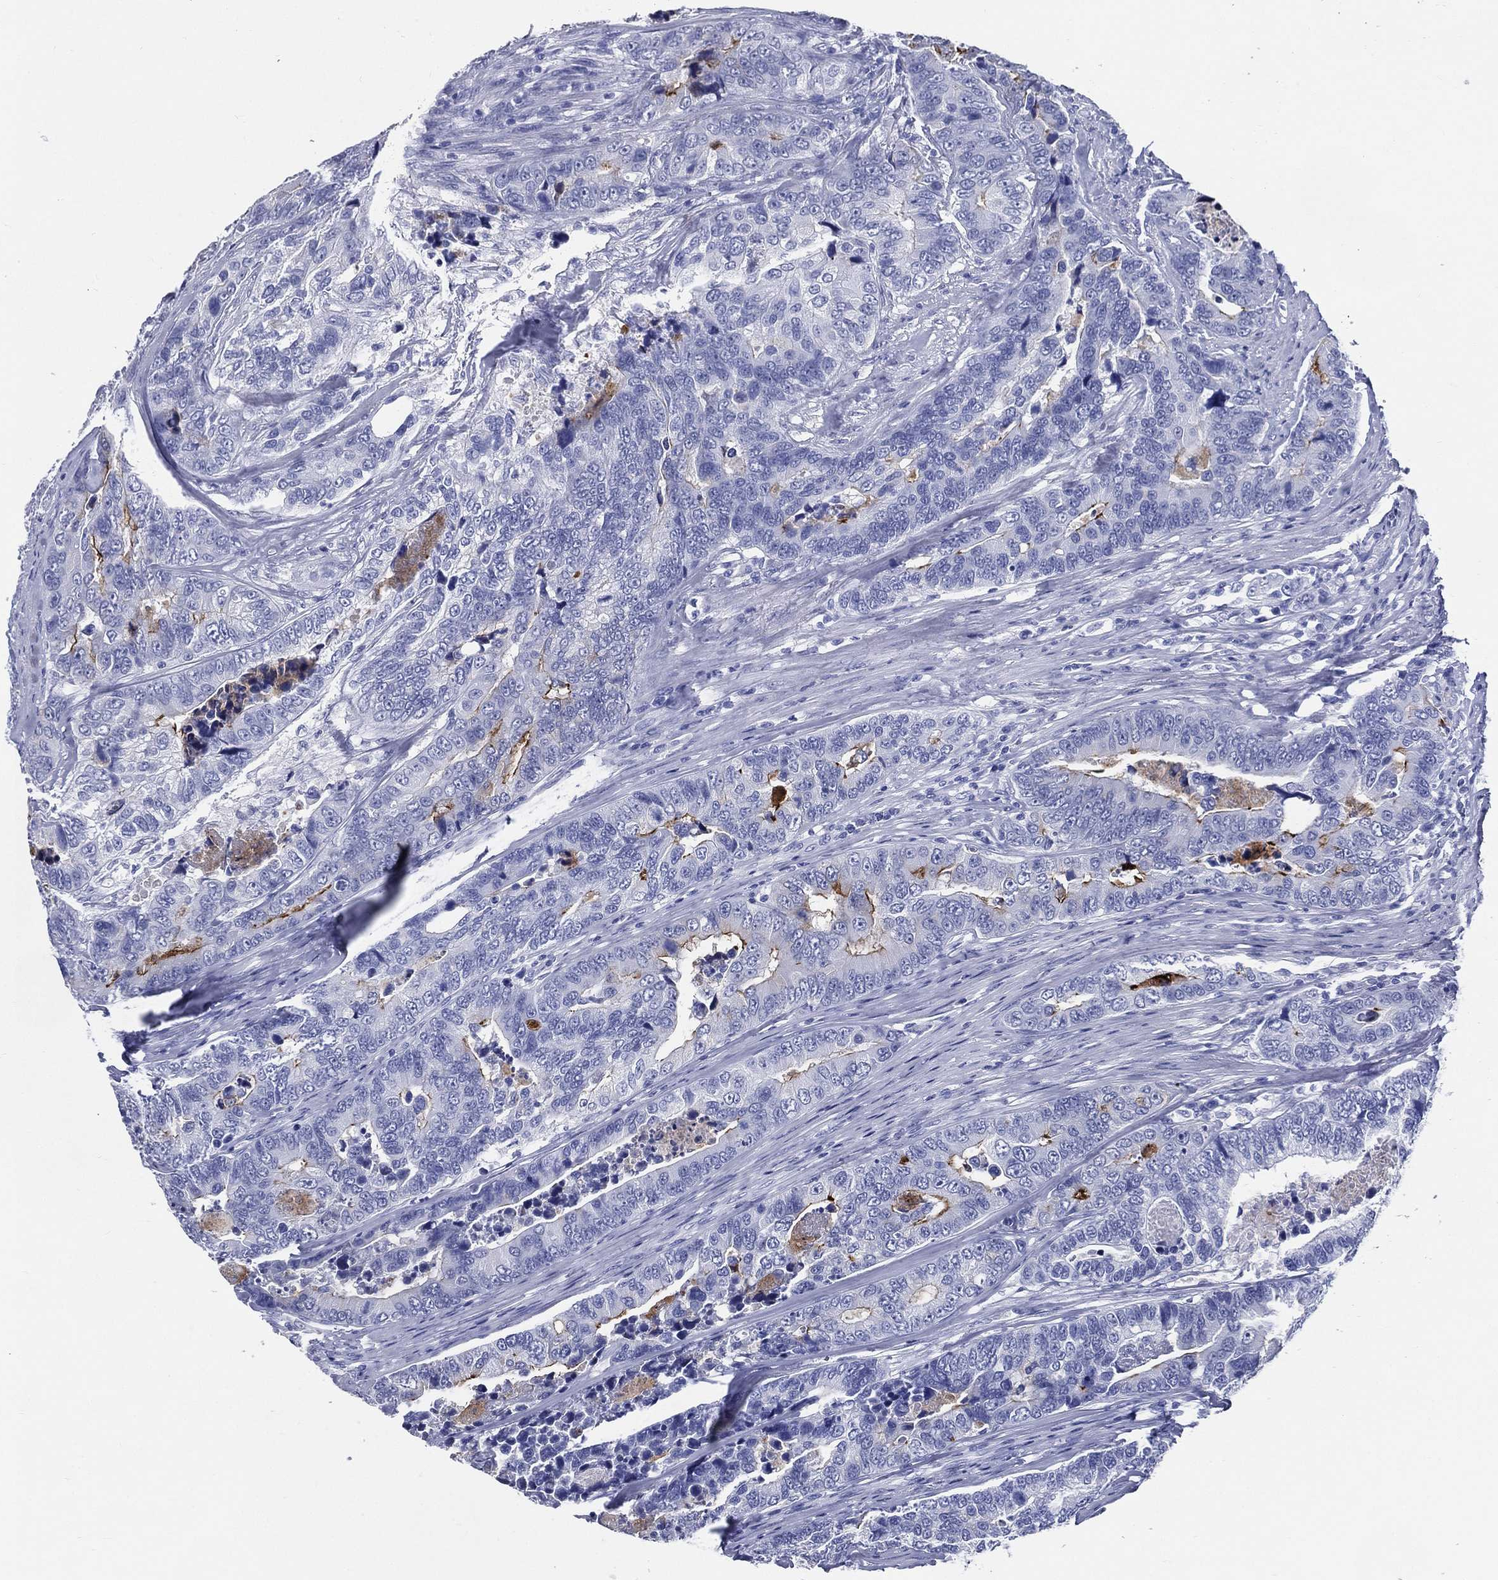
{"staining": {"intensity": "moderate", "quantity": "<25%", "location": "cytoplasmic/membranous"}, "tissue": "colorectal cancer", "cell_type": "Tumor cells", "image_type": "cancer", "snomed": [{"axis": "morphology", "description": "Adenocarcinoma, NOS"}, {"axis": "topography", "description": "Colon"}], "caption": "Colorectal adenocarcinoma stained with a brown dye exhibits moderate cytoplasmic/membranous positive staining in approximately <25% of tumor cells.", "gene": "ACE2", "patient": {"sex": "female", "age": 72}}